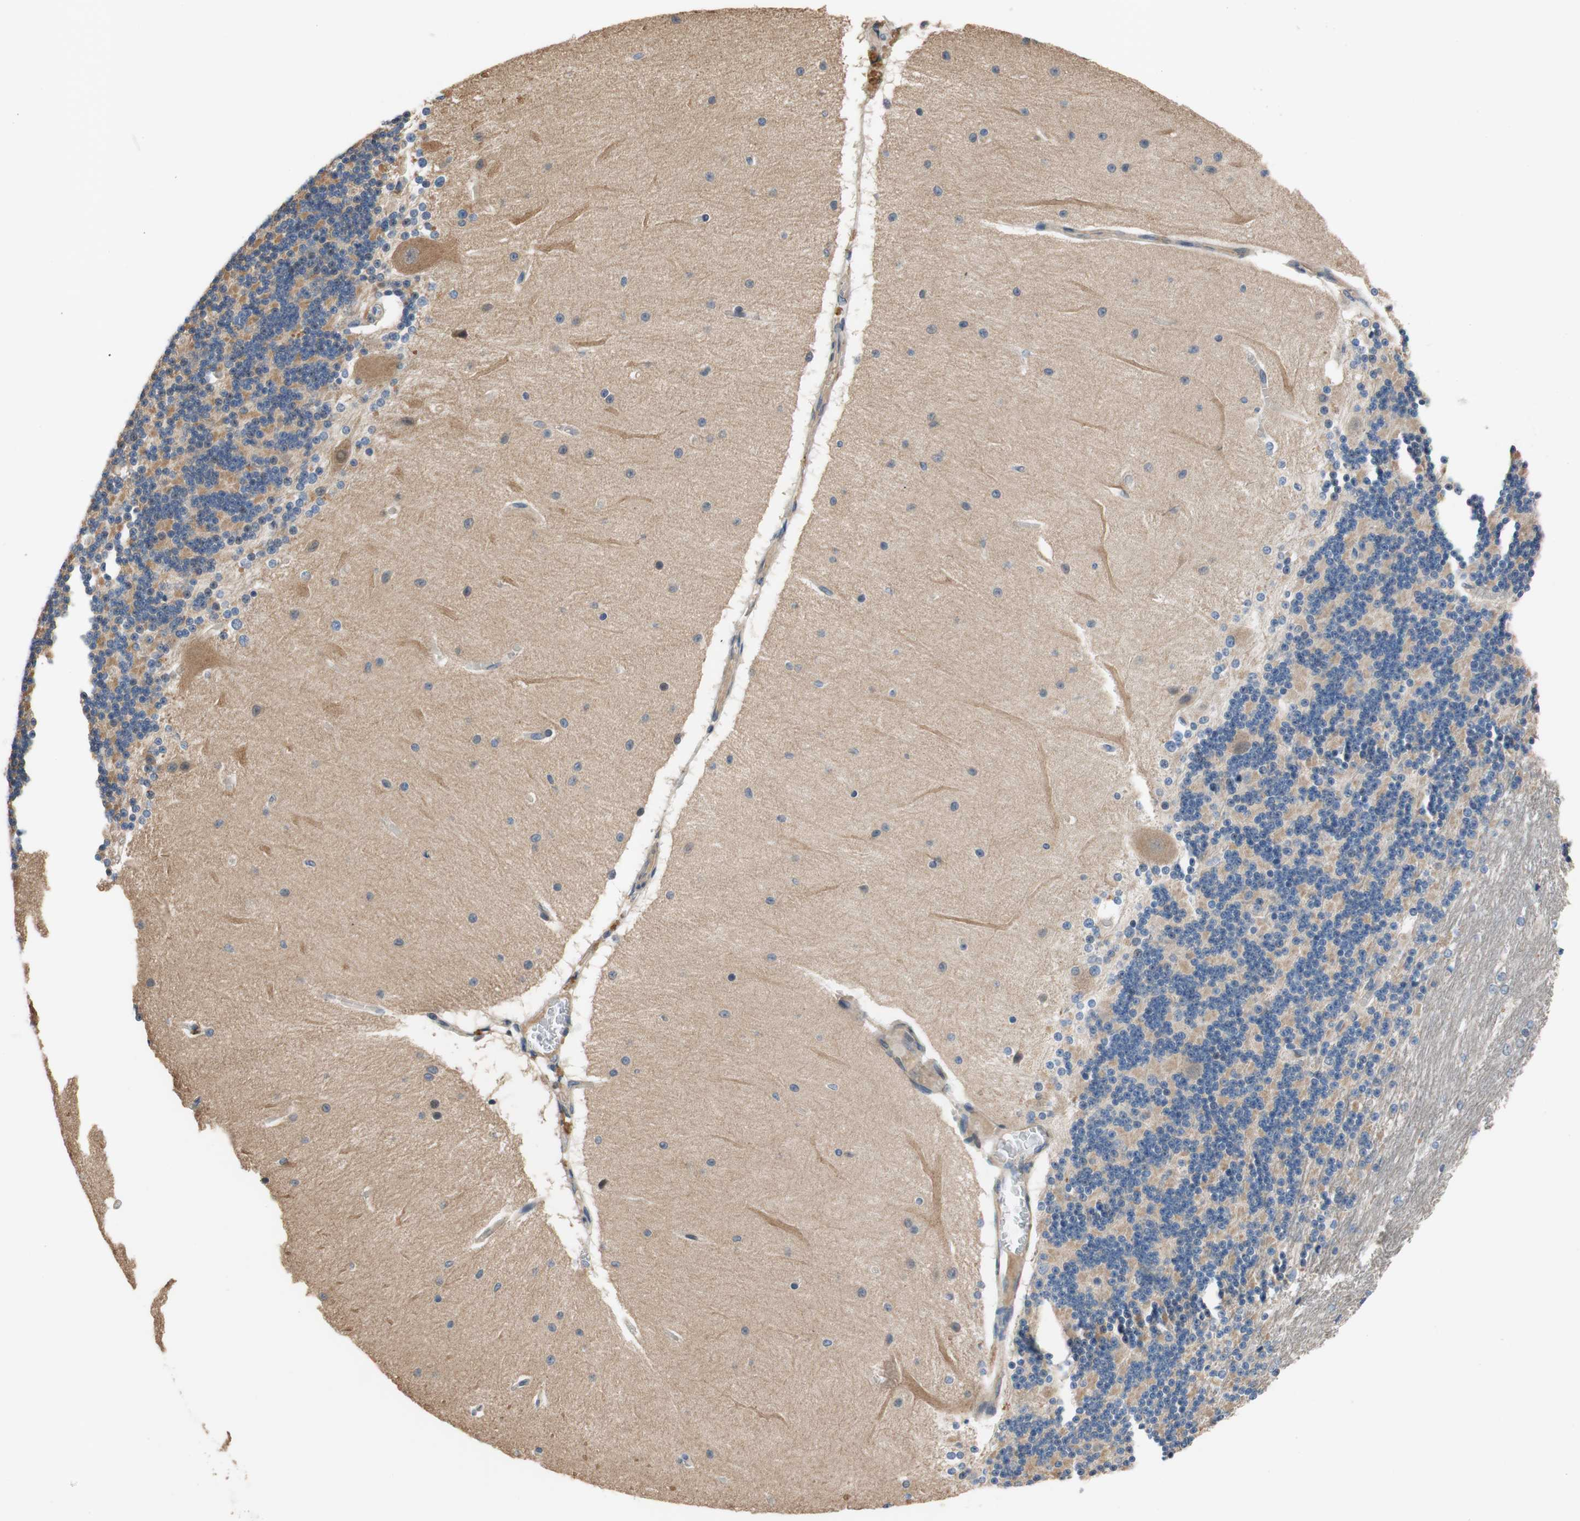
{"staining": {"intensity": "negative", "quantity": "none", "location": "none"}, "tissue": "cerebellum", "cell_type": "Cells in granular layer", "image_type": "normal", "snomed": [{"axis": "morphology", "description": "Normal tissue, NOS"}, {"axis": "topography", "description": "Cerebellum"}], "caption": "This photomicrograph is of normal cerebellum stained with immunohistochemistry to label a protein in brown with the nuclei are counter-stained blue. There is no staining in cells in granular layer.", "gene": "CALML3", "patient": {"sex": "female", "age": 54}}